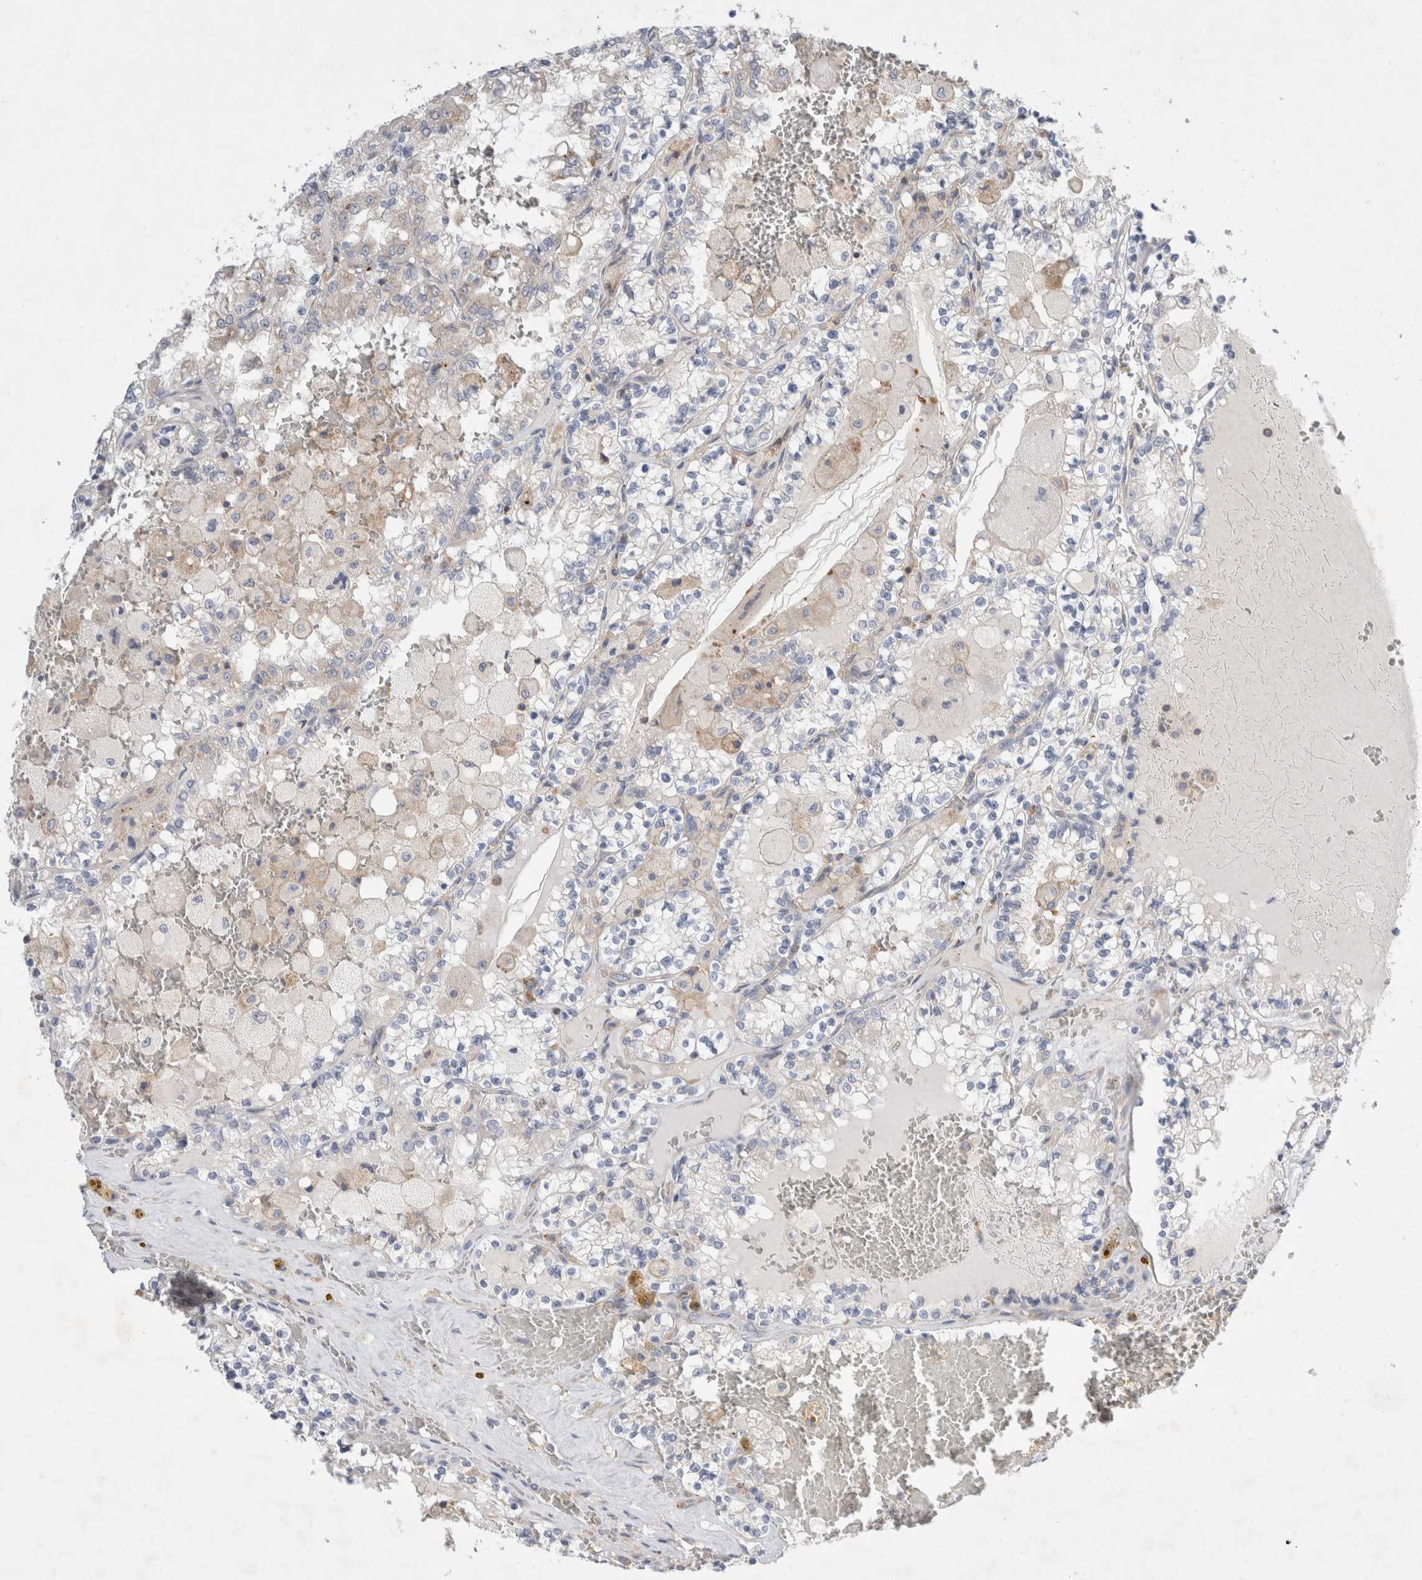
{"staining": {"intensity": "negative", "quantity": "none", "location": "none"}, "tissue": "renal cancer", "cell_type": "Tumor cells", "image_type": "cancer", "snomed": [{"axis": "morphology", "description": "Adenocarcinoma, NOS"}, {"axis": "topography", "description": "Kidney"}], "caption": "Immunohistochemistry of human renal cancer (adenocarcinoma) shows no staining in tumor cells.", "gene": "ZNF23", "patient": {"sex": "female", "age": 56}}